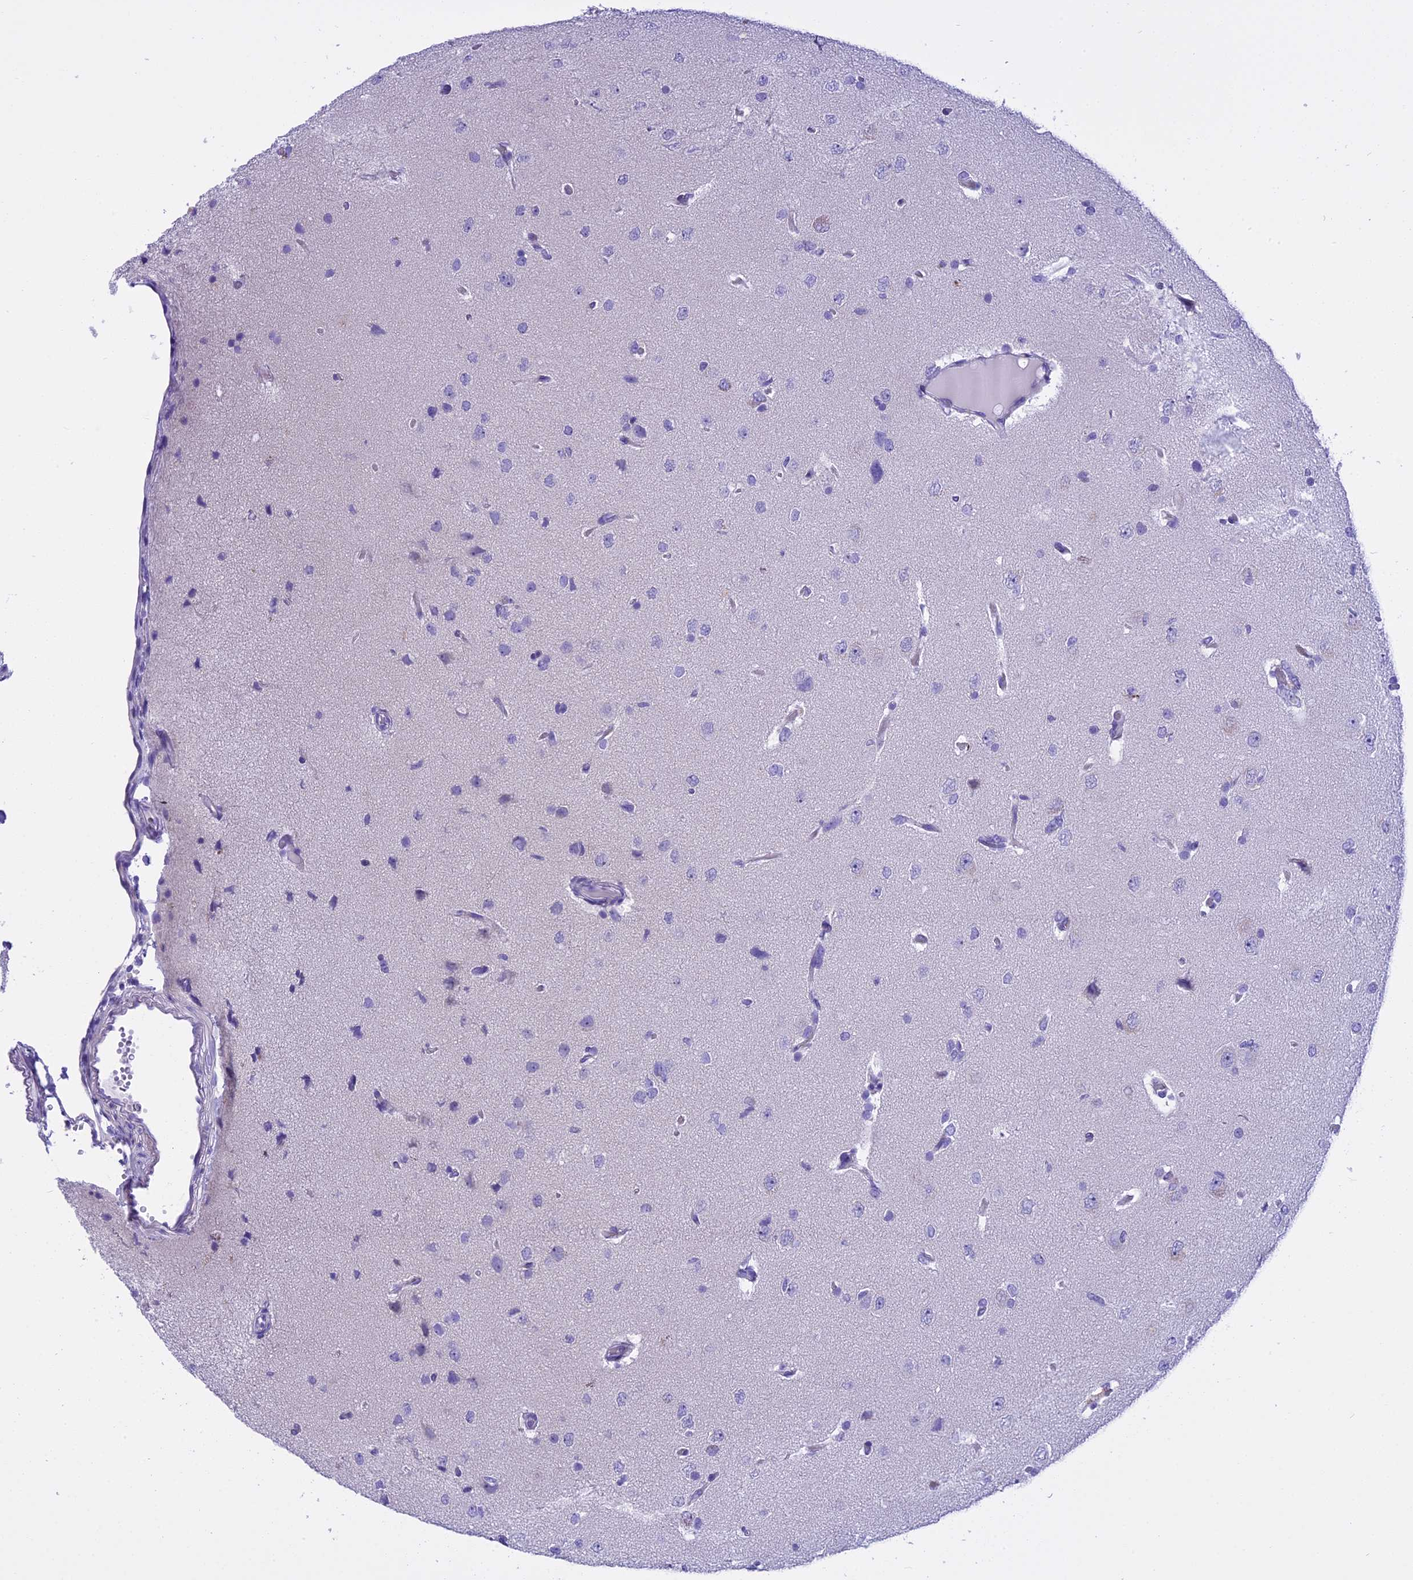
{"staining": {"intensity": "negative", "quantity": "none", "location": "none"}, "tissue": "glioma", "cell_type": "Tumor cells", "image_type": "cancer", "snomed": [{"axis": "morphology", "description": "Glioma, malignant, High grade"}, {"axis": "topography", "description": "Brain"}], "caption": "Immunohistochemistry (IHC) of human glioma shows no staining in tumor cells.", "gene": "KCTD14", "patient": {"sex": "female", "age": 59}}